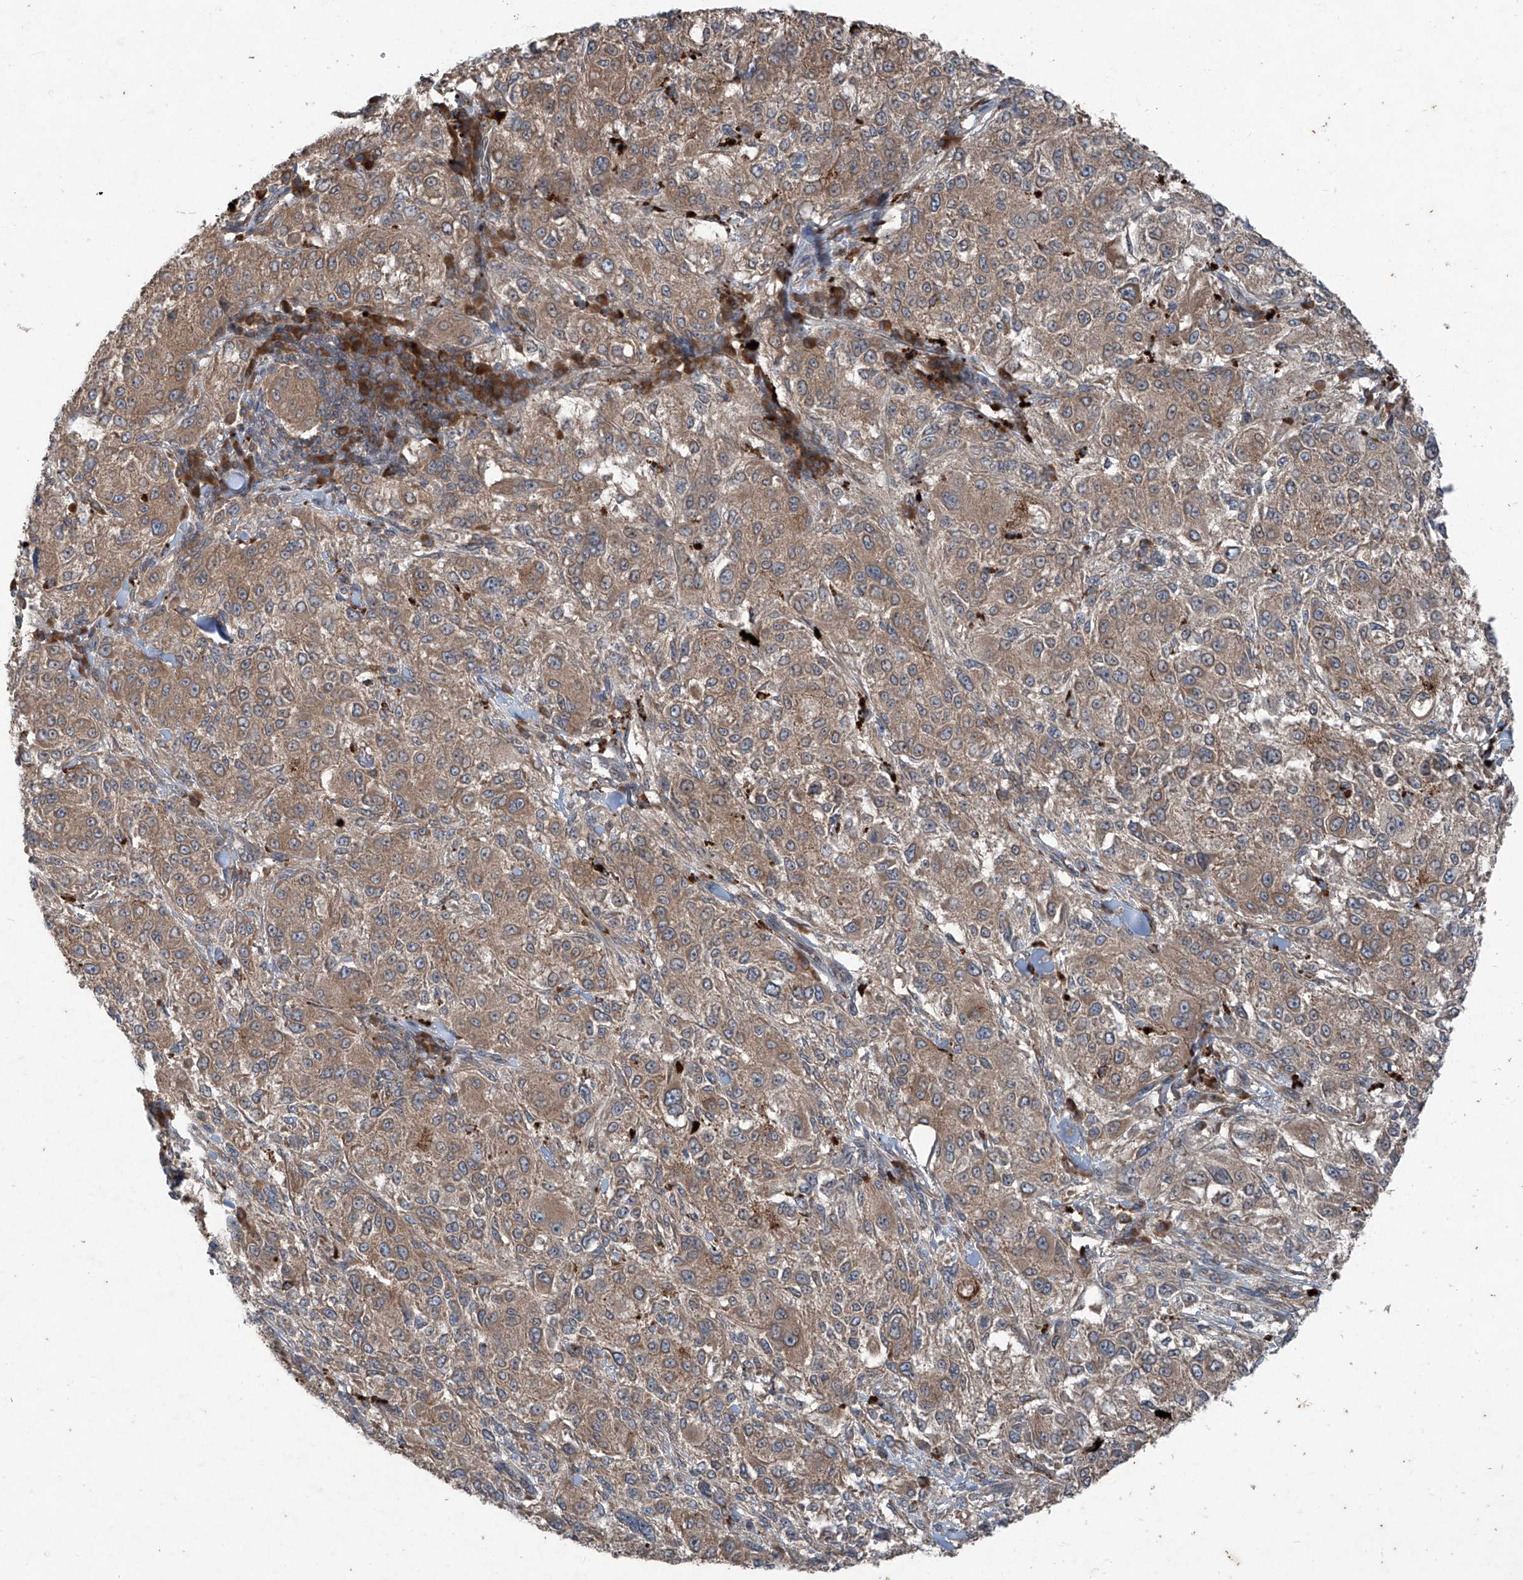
{"staining": {"intensity": "weak", "quantity": ">75%", "location": "cytoplasmic/membranous"}, "tissue": "melanoma", "cell_type": "Tumor cells", "image_type": "cancer", "snomed": [{"axis": "morphology", "description": "Necrosis, NOS"}, {"axis": "morphology", "description": "Malignant melanoma, NOS"}, {"axis": "topography", "description": "Skin"}], "caption": "Melanoma stained with DAB (3,3'-diaminobenzidine) IHC displays low levels of weak cytoplasmic/membranous positivity in approximately >75% of tumor cells.", "gene": "FOXRED2", "patient": {"sex": "female", "age": 87}}